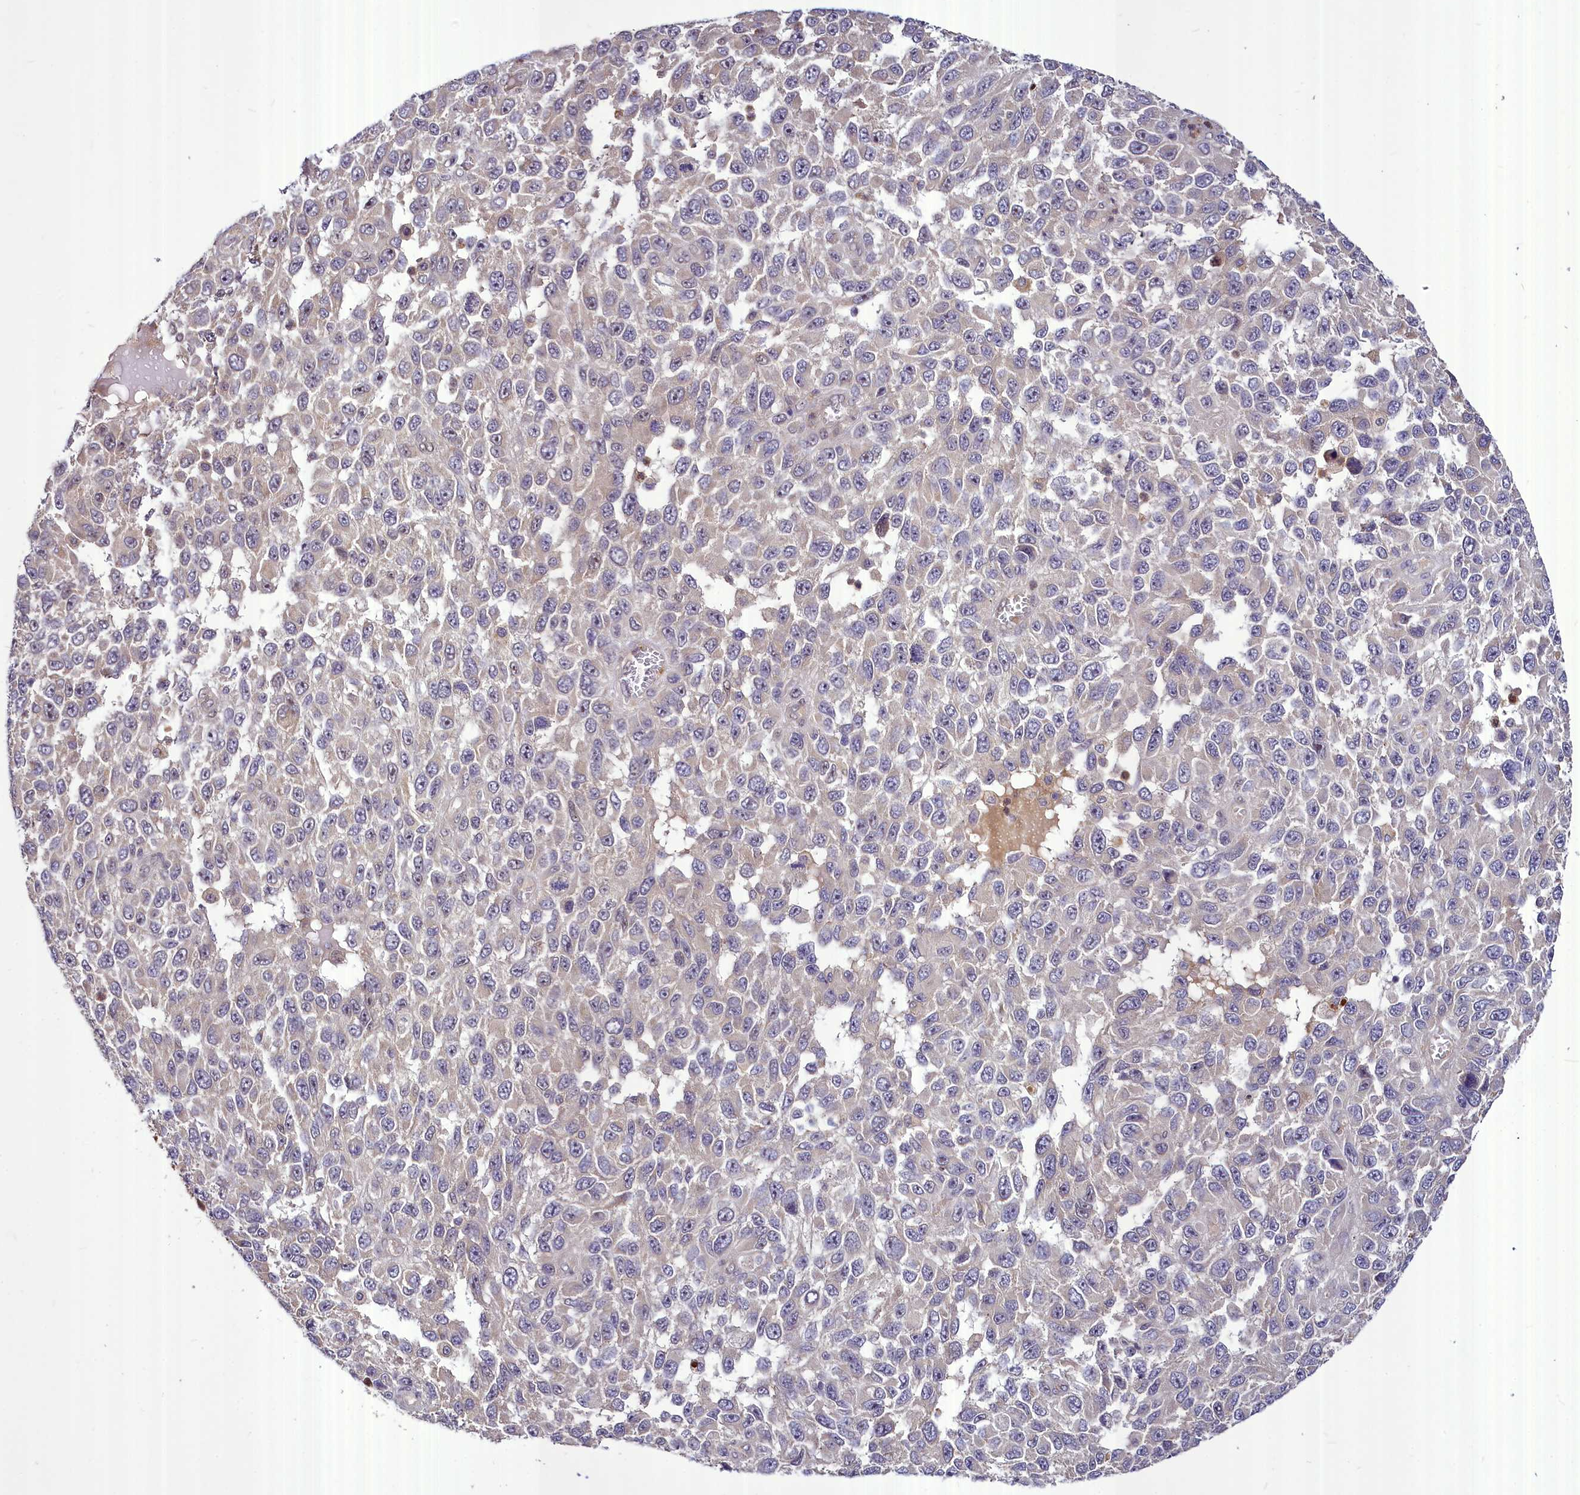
{"staining": {"intensity": "negative", "quantity": "none", "location": "none"}, "tissue": "melanoma", "cell_type": "Tumor cells", "image_type": "cancer", "snomed": [{"axis": "morphology", "description": "Normal tissue, NOS"}, {"axis": "morphology", "description": "Malignant melanoma, NOS"}, {"axis": "topography", "description": "Skin"}], "caption": "IHC of melanoma shows no staining in tumor cells. Brightfield microscopy of IHC stained with DAB (3,3'-diaminobenzidine) (brown) and hematoxylin (blue), captured at high magnification.", "gene": "MAML2", "patient": {"sex": "female", "age": 96}}